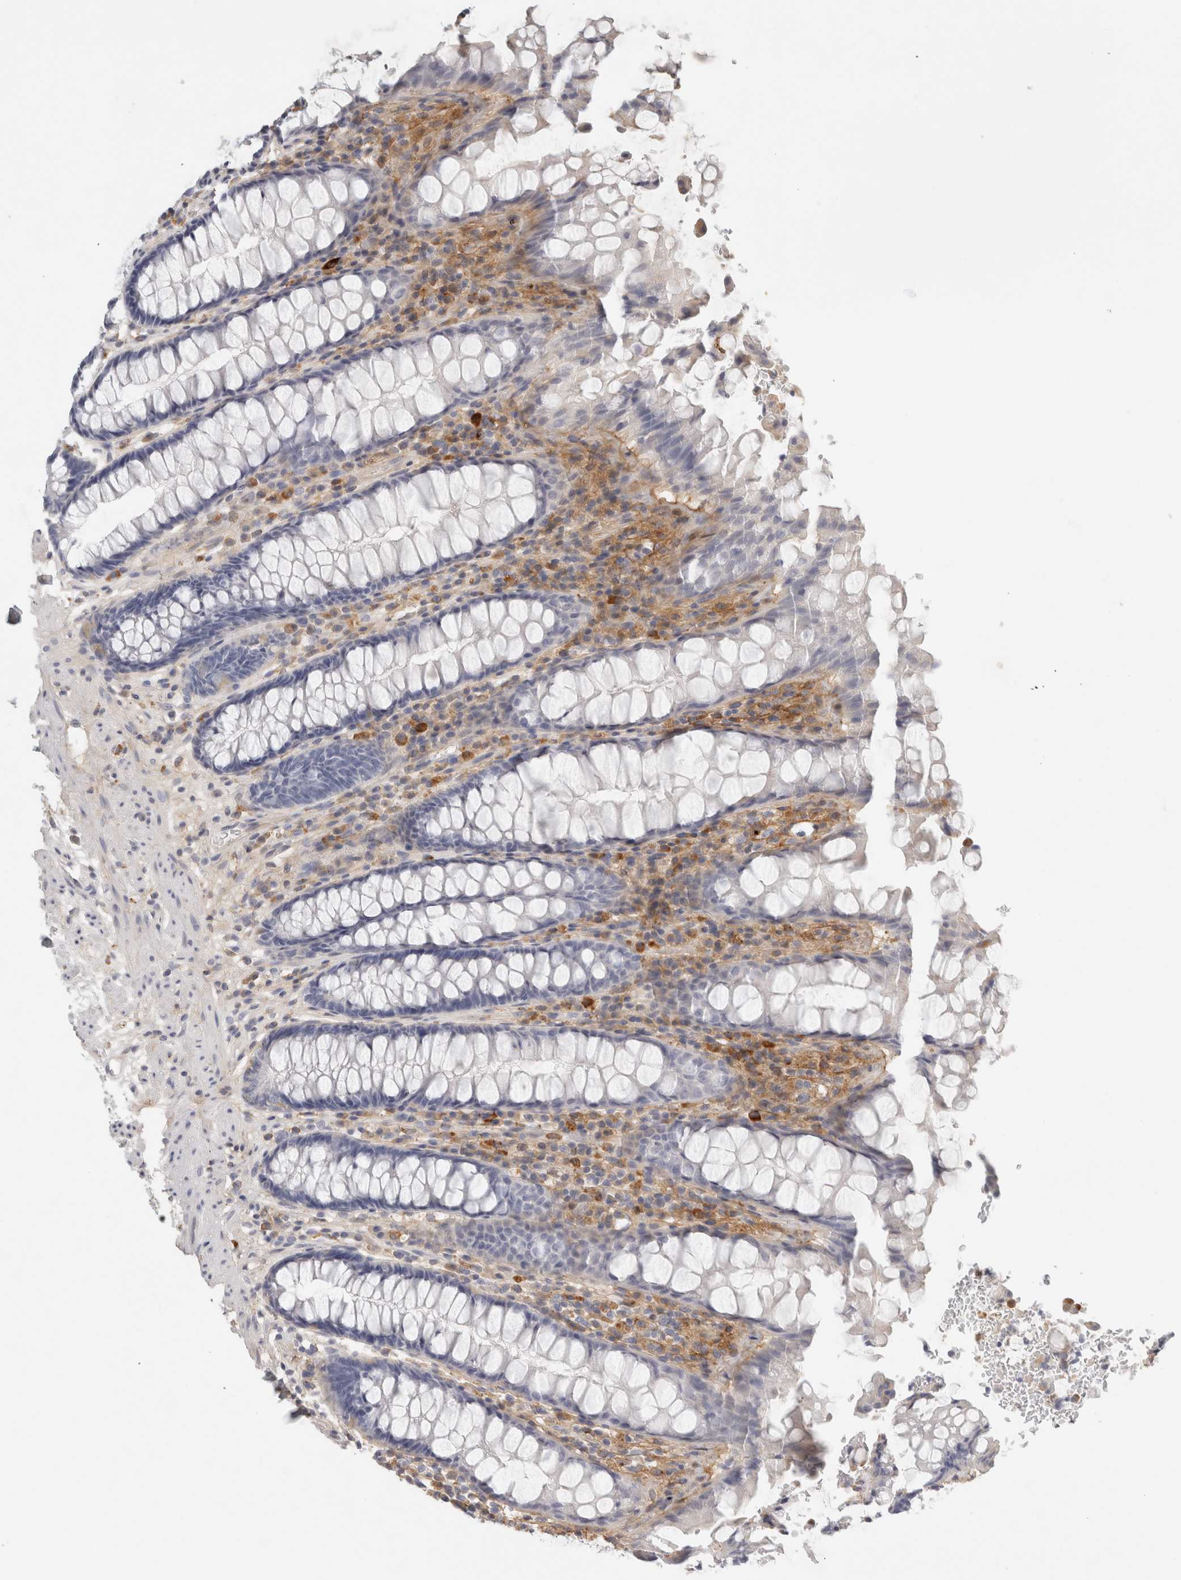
{"staining": {"intensity": "negative", "quantity": "none", "location": "none"}, "tissue": "rectum", "cell_type": "Glandular cells", "image_type": "normal", "snomed": [{"axis": "morphology", "description": "Normal tissue, NOS"}, {"axis": "topography", "description": "Rectum"}], "caption": "An immunohistochemistry histopathology image of unremarkable rectum is shown. There is no staining in glandular cells of rectum.", "gene": "FGL2", "patient": {"sex": "male", "age": 64}}